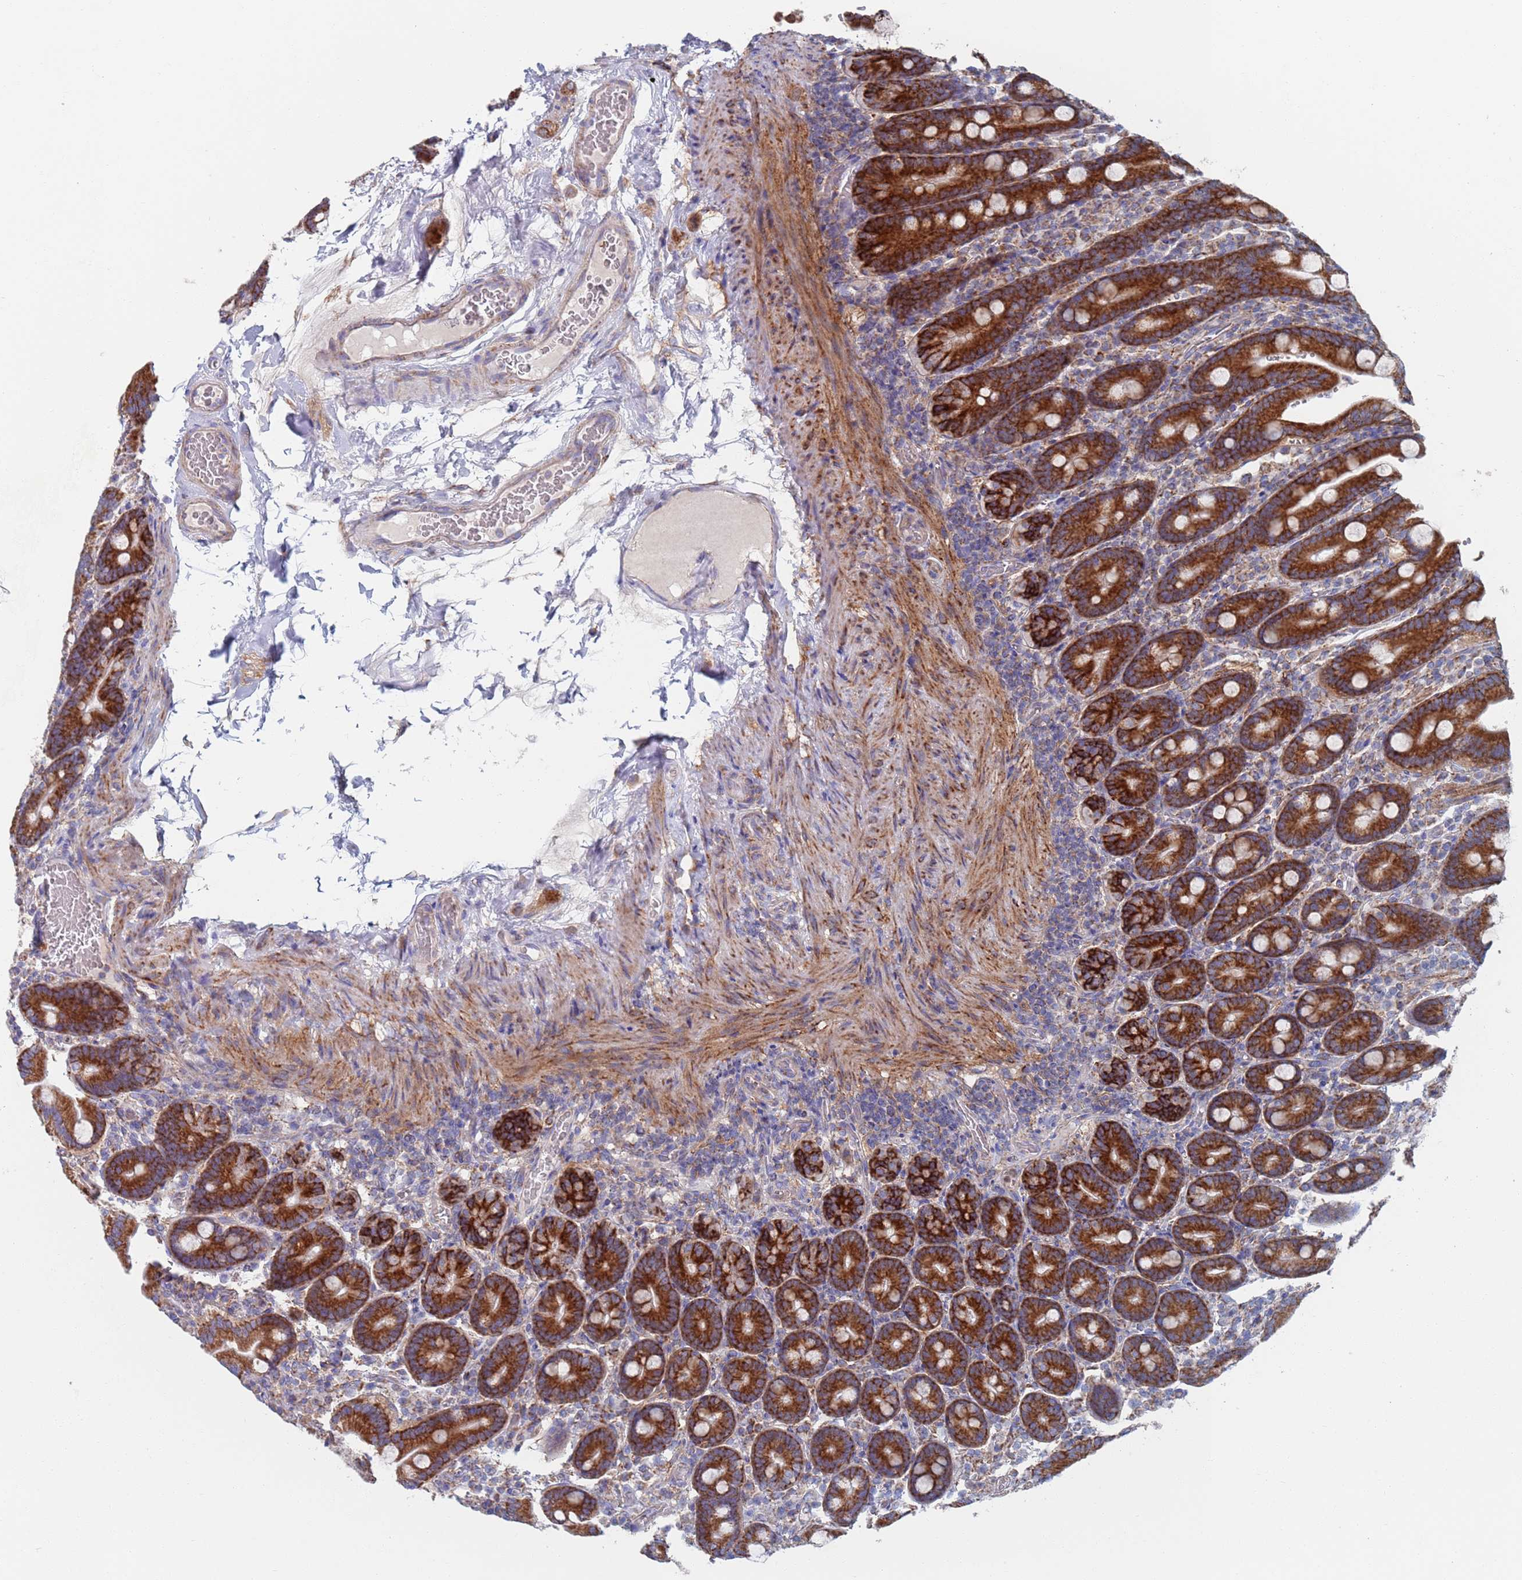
{"staining": {"intensity": "strong", "quantity": ">75%", "location": "cytoplasmic/membranous"}, "tissue": "duodenum", "cell_type": "Glandular cells", "image_type": "normal", "snomed": [{"axis": "morphology", "description": "Normal tissue, NOS"}, {"axis": "topography", "description": "Duodenum"}], "caption": "Protein expression analysis of normal human duodenum reveals strong cytoplasmic/membranous expression in approximately >75% of glandular cells.", "gene": "CHCHD6", "patient": {"sex": "female", "age": 62}}